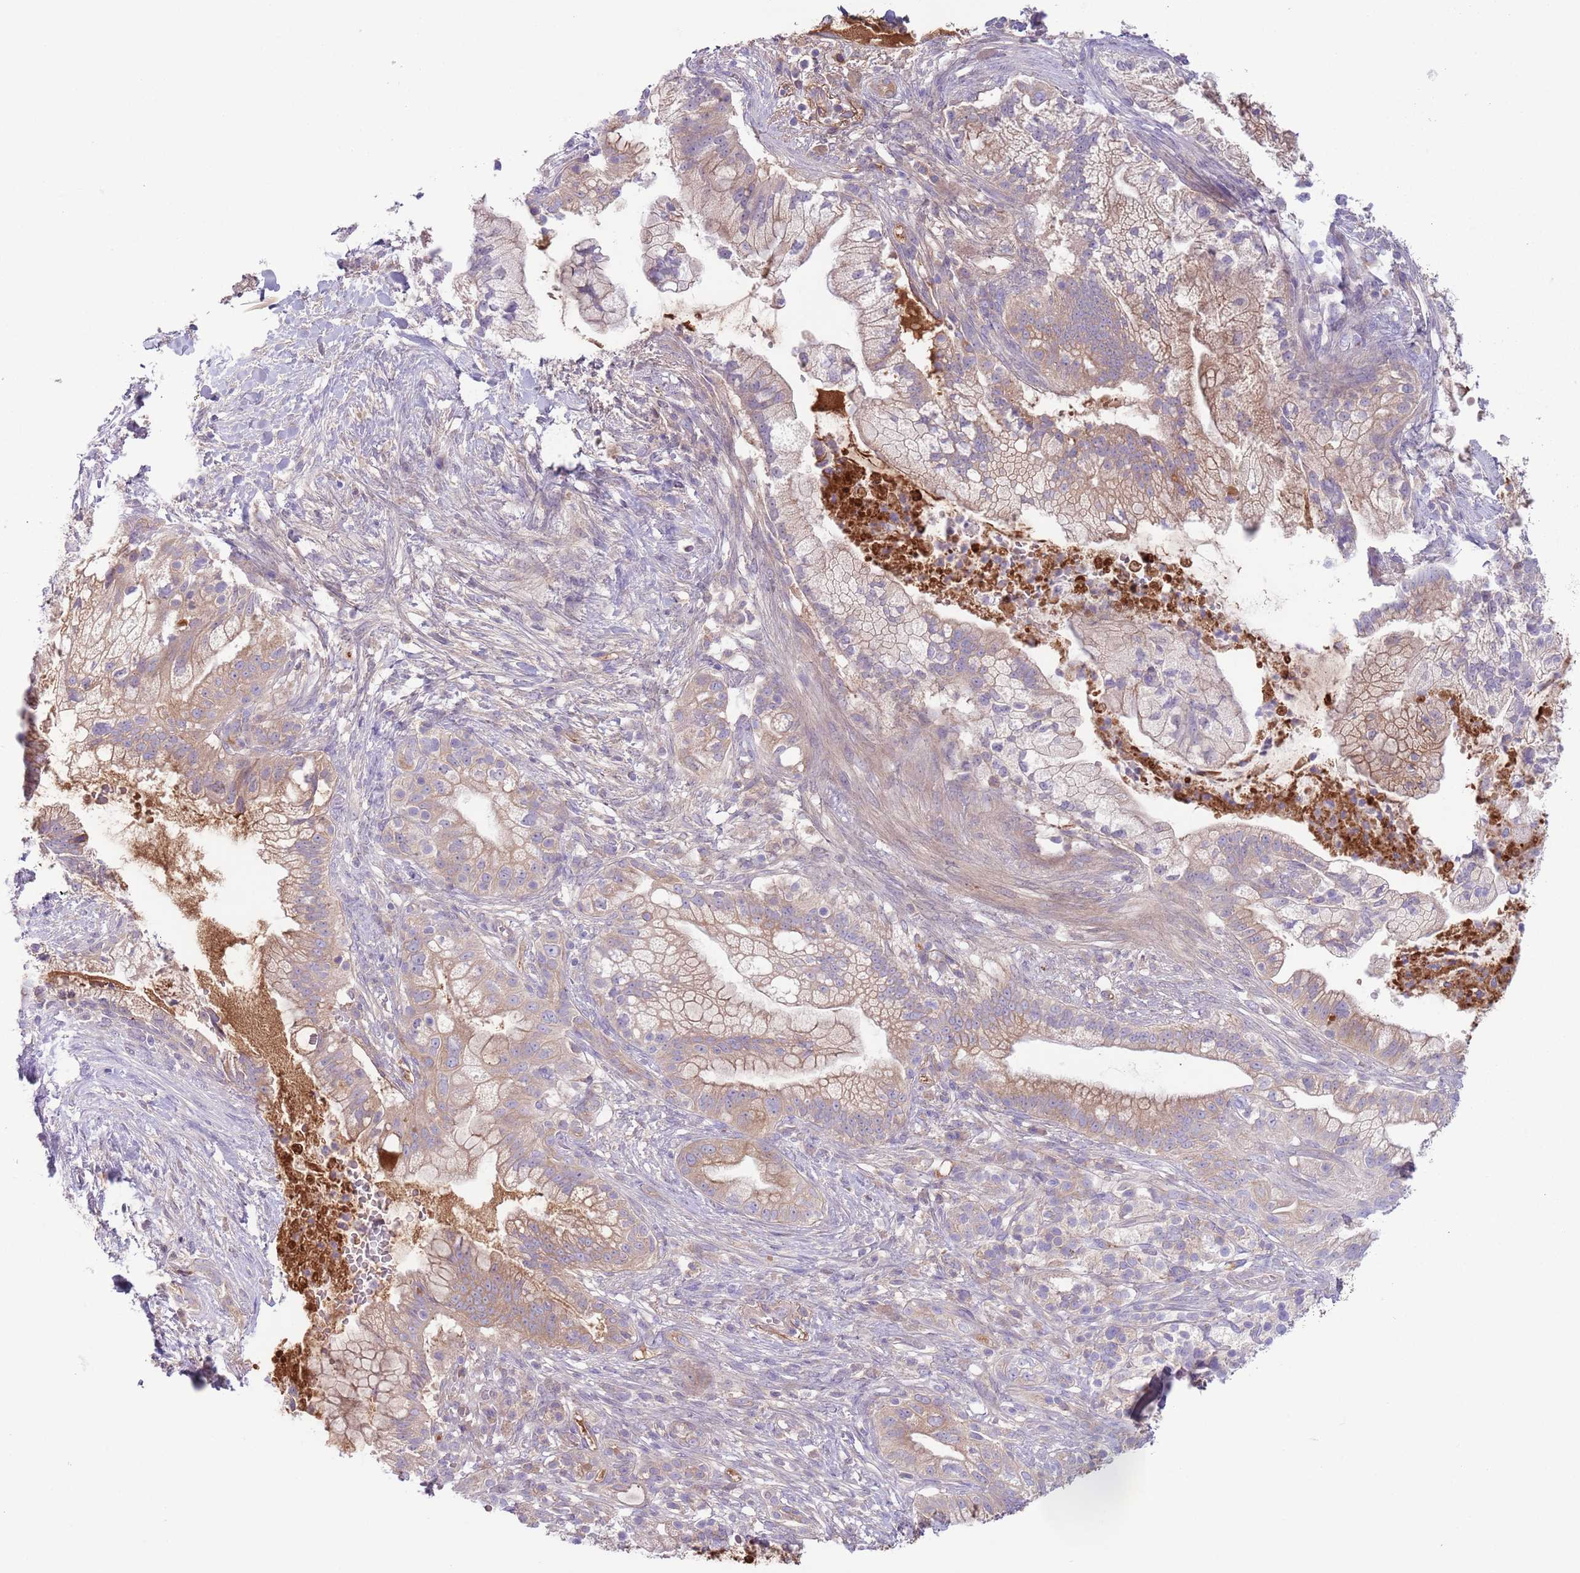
{"staining": {"intensity": "weak", "quantity": "<25%", "location": "cytoplasmic/membranous"}, "tissue": "pancreatic cancer", "cell_type": "Tumor cells", "image_type": "cancer", "snomed": [{"axis": "morphology", "description": "Adenocarcinoma, NOS"}, {"axis": "topography", "description": "Pancreas"}], "caption": "Tumor cells are negative for brown protein staining in pancreatic adenocarcinoma.", "gene": "CFH", "patient": {"sex": "male", "age": 44}}